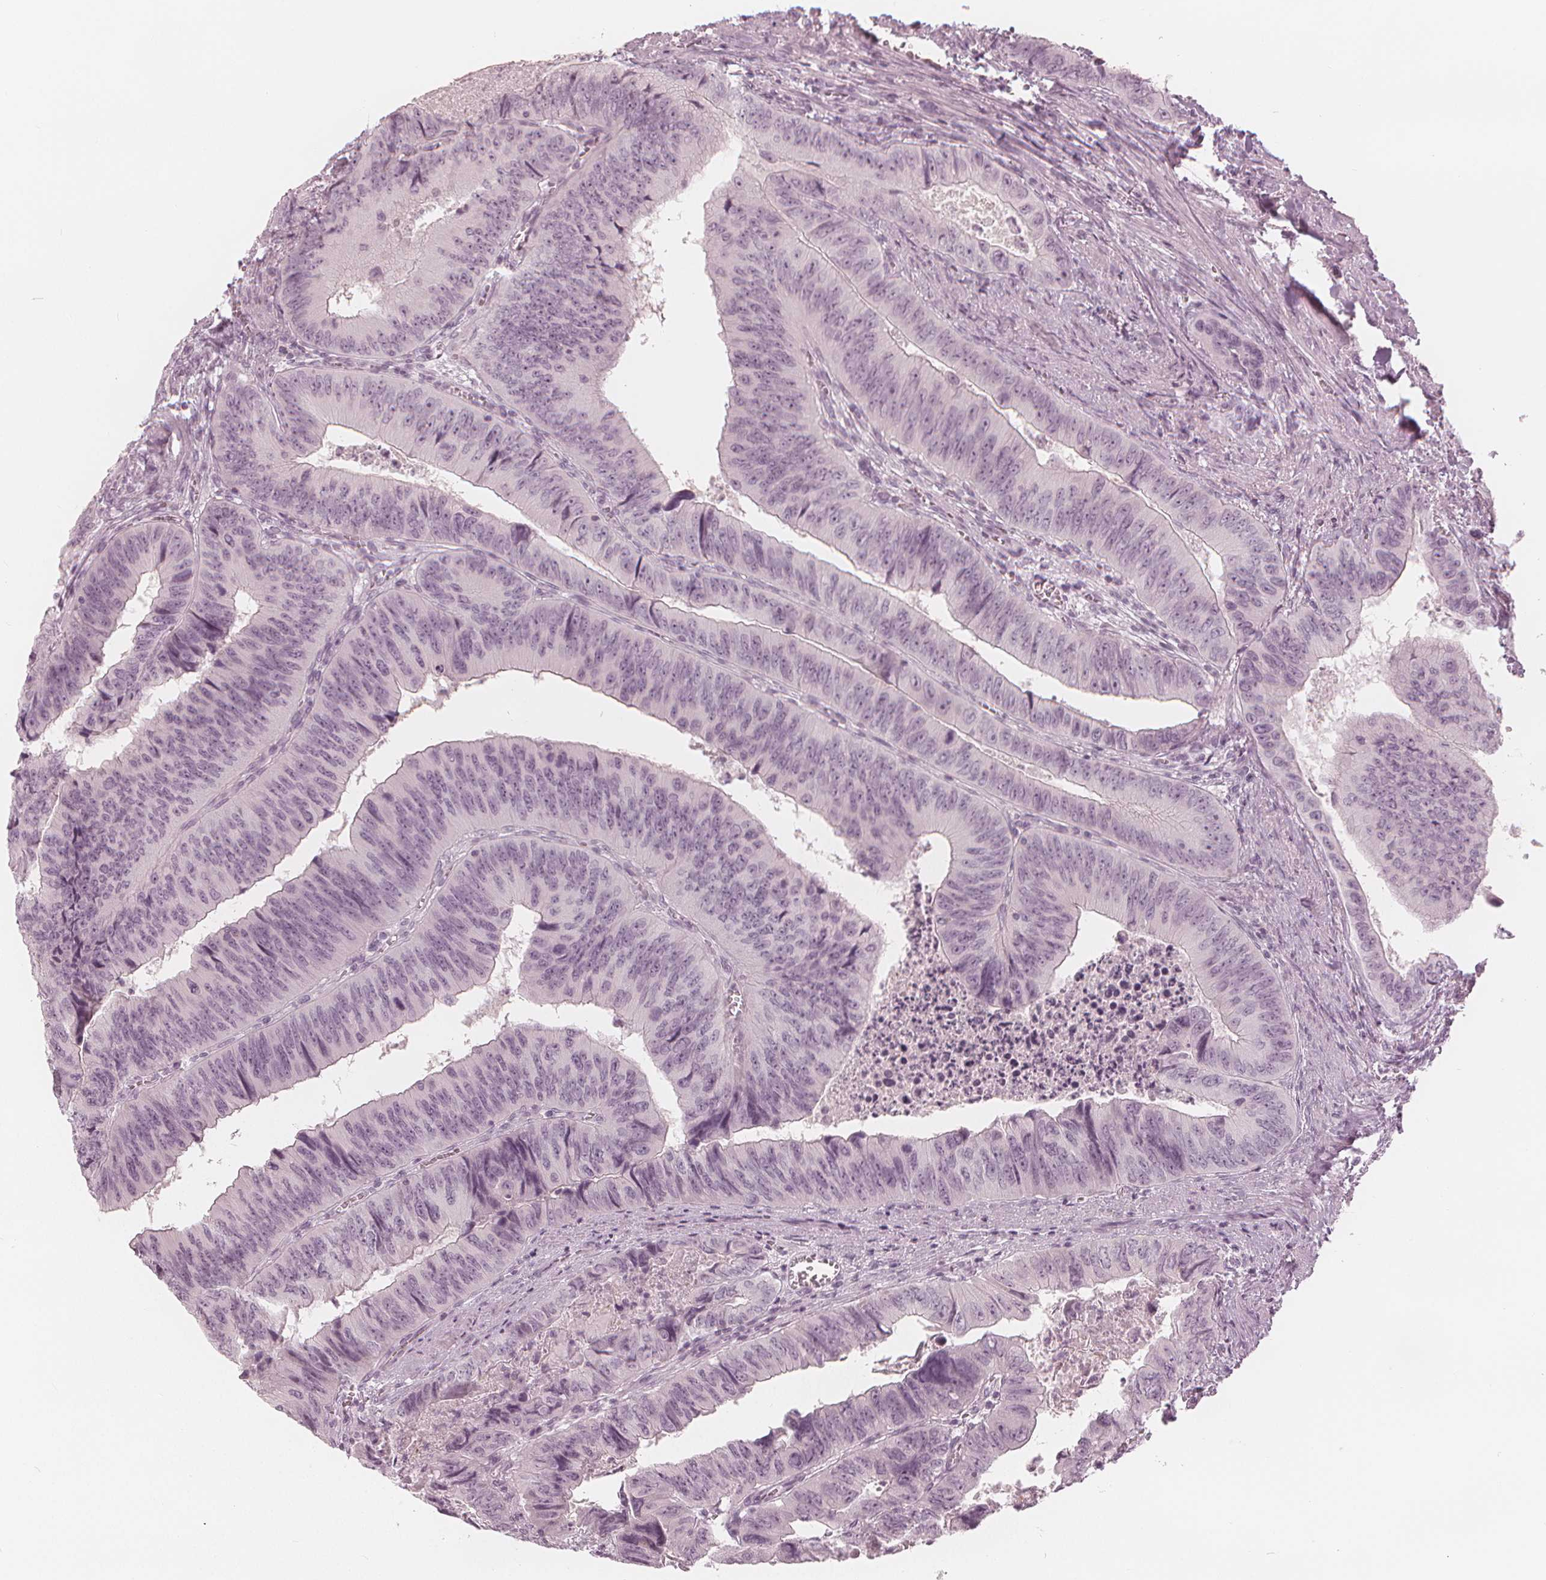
{"staining": {"intensity": "negative", "quantity": "none", "location": "none"}, "tissue": "colorectal cancer", "cell_type": "Tumor cells", "image_type": "cancer", "snomed": [{"axis": "morphology", "description": "Adenocarcinoma, NOS"}, {"axis": "topography", "description": "Colon"}], "caption": "Photomicrograph shows no significant protein positivity in tumor cells of colorectal adenocarcinoma.", "gene": "PAEP", "patient": {"sex": "female", "age": 84}}